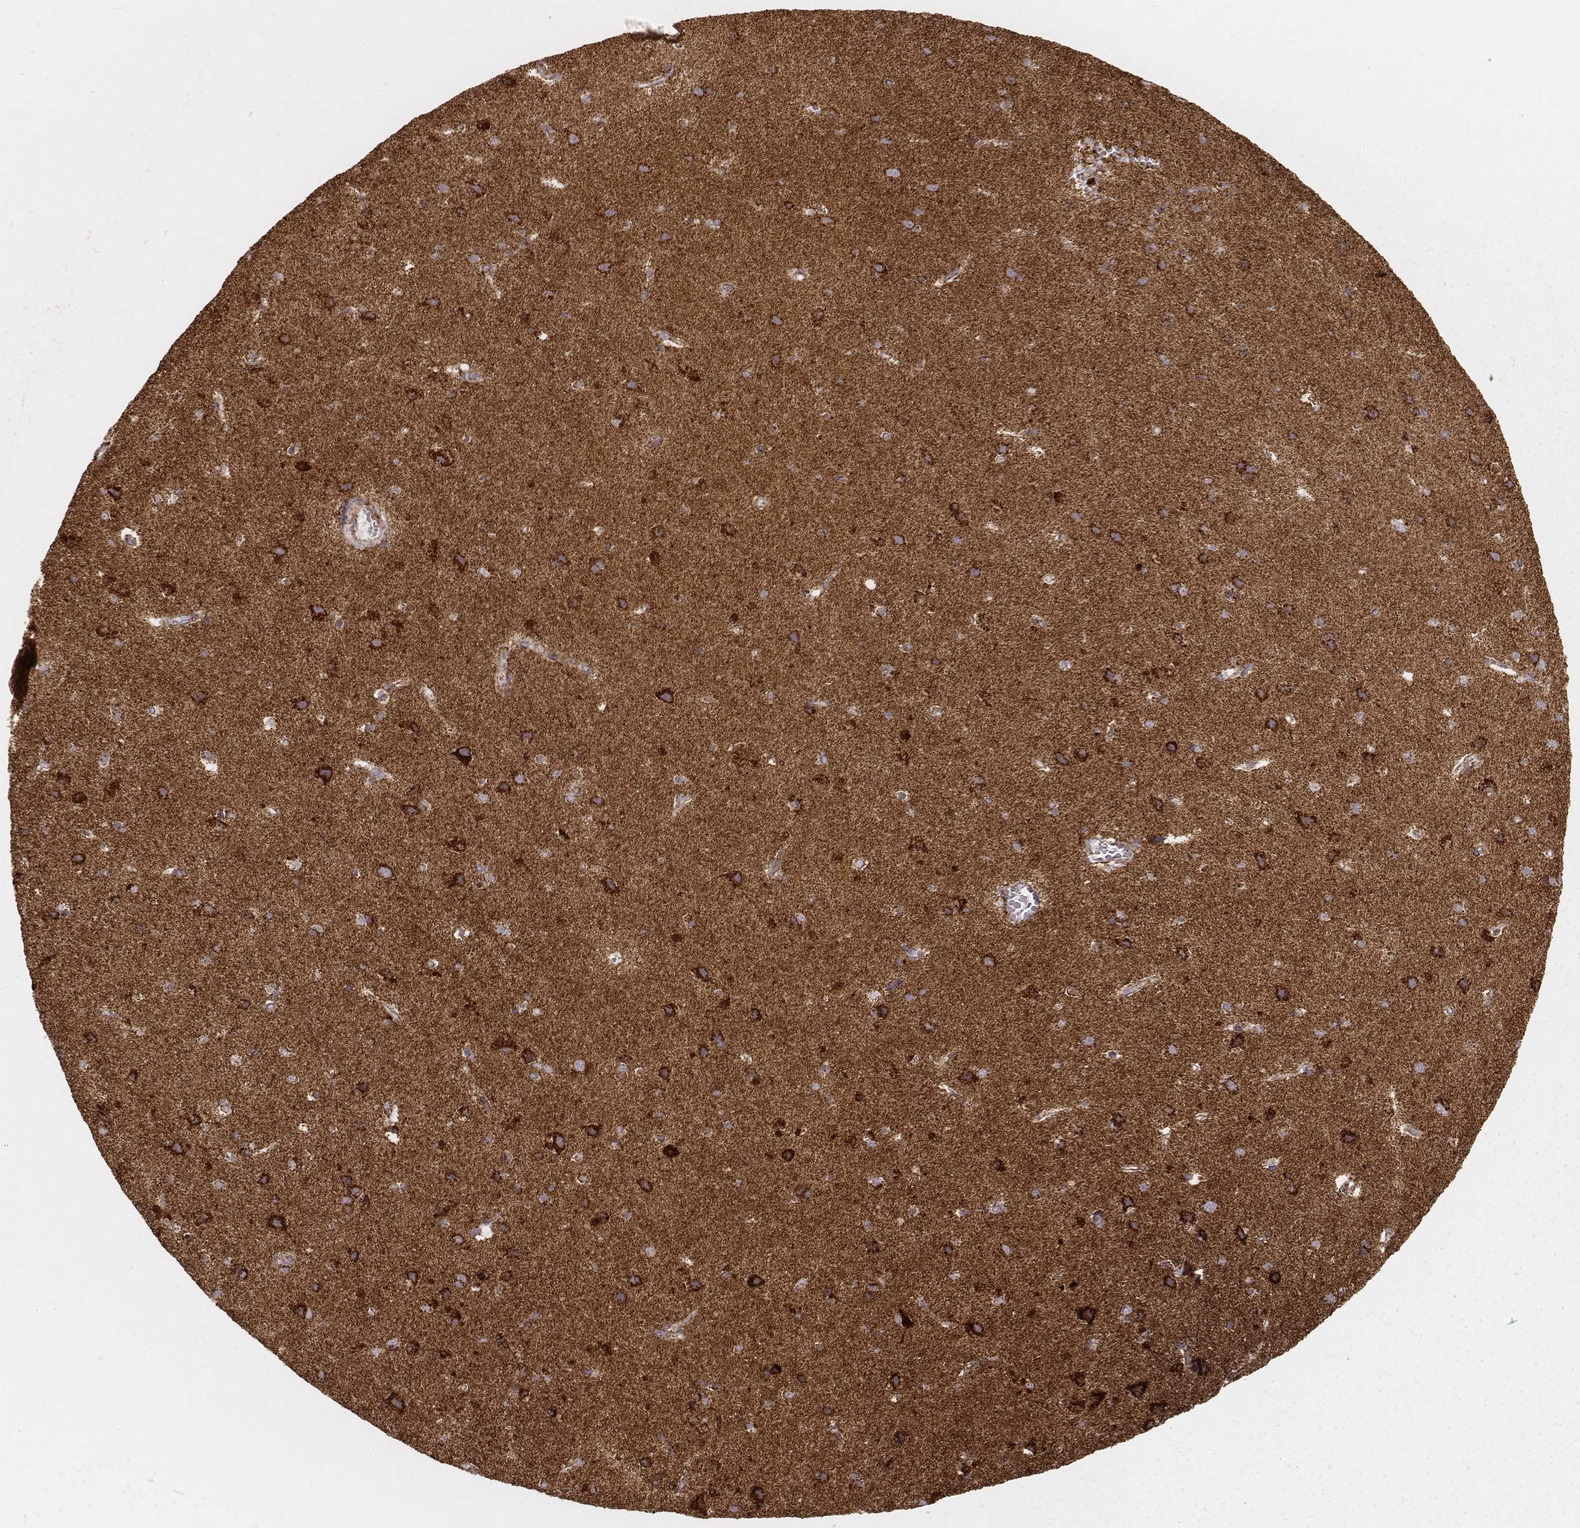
{"staining": {"intensity": "strong", "quantity": ">75%", "location": "cytoplasmic/membranous"}, "tissue": "cerebral cortex", "cell_type": "Endothelial cells", "image_type": "normal", "snomed": [{"axis": "morphology", "description": "Normal tissue, NOS"}, {"axis": "topography", "description": "Cerebral cortex"}], "caption": "An IHC micrograph of benign tissue is shown. Protein staining in brown highlights strong cytoplasmic/membranous positivity in cerebral cortex within endothelial cells.", "gene": "CS", "patient": {"sex": "male", "age": 37}}